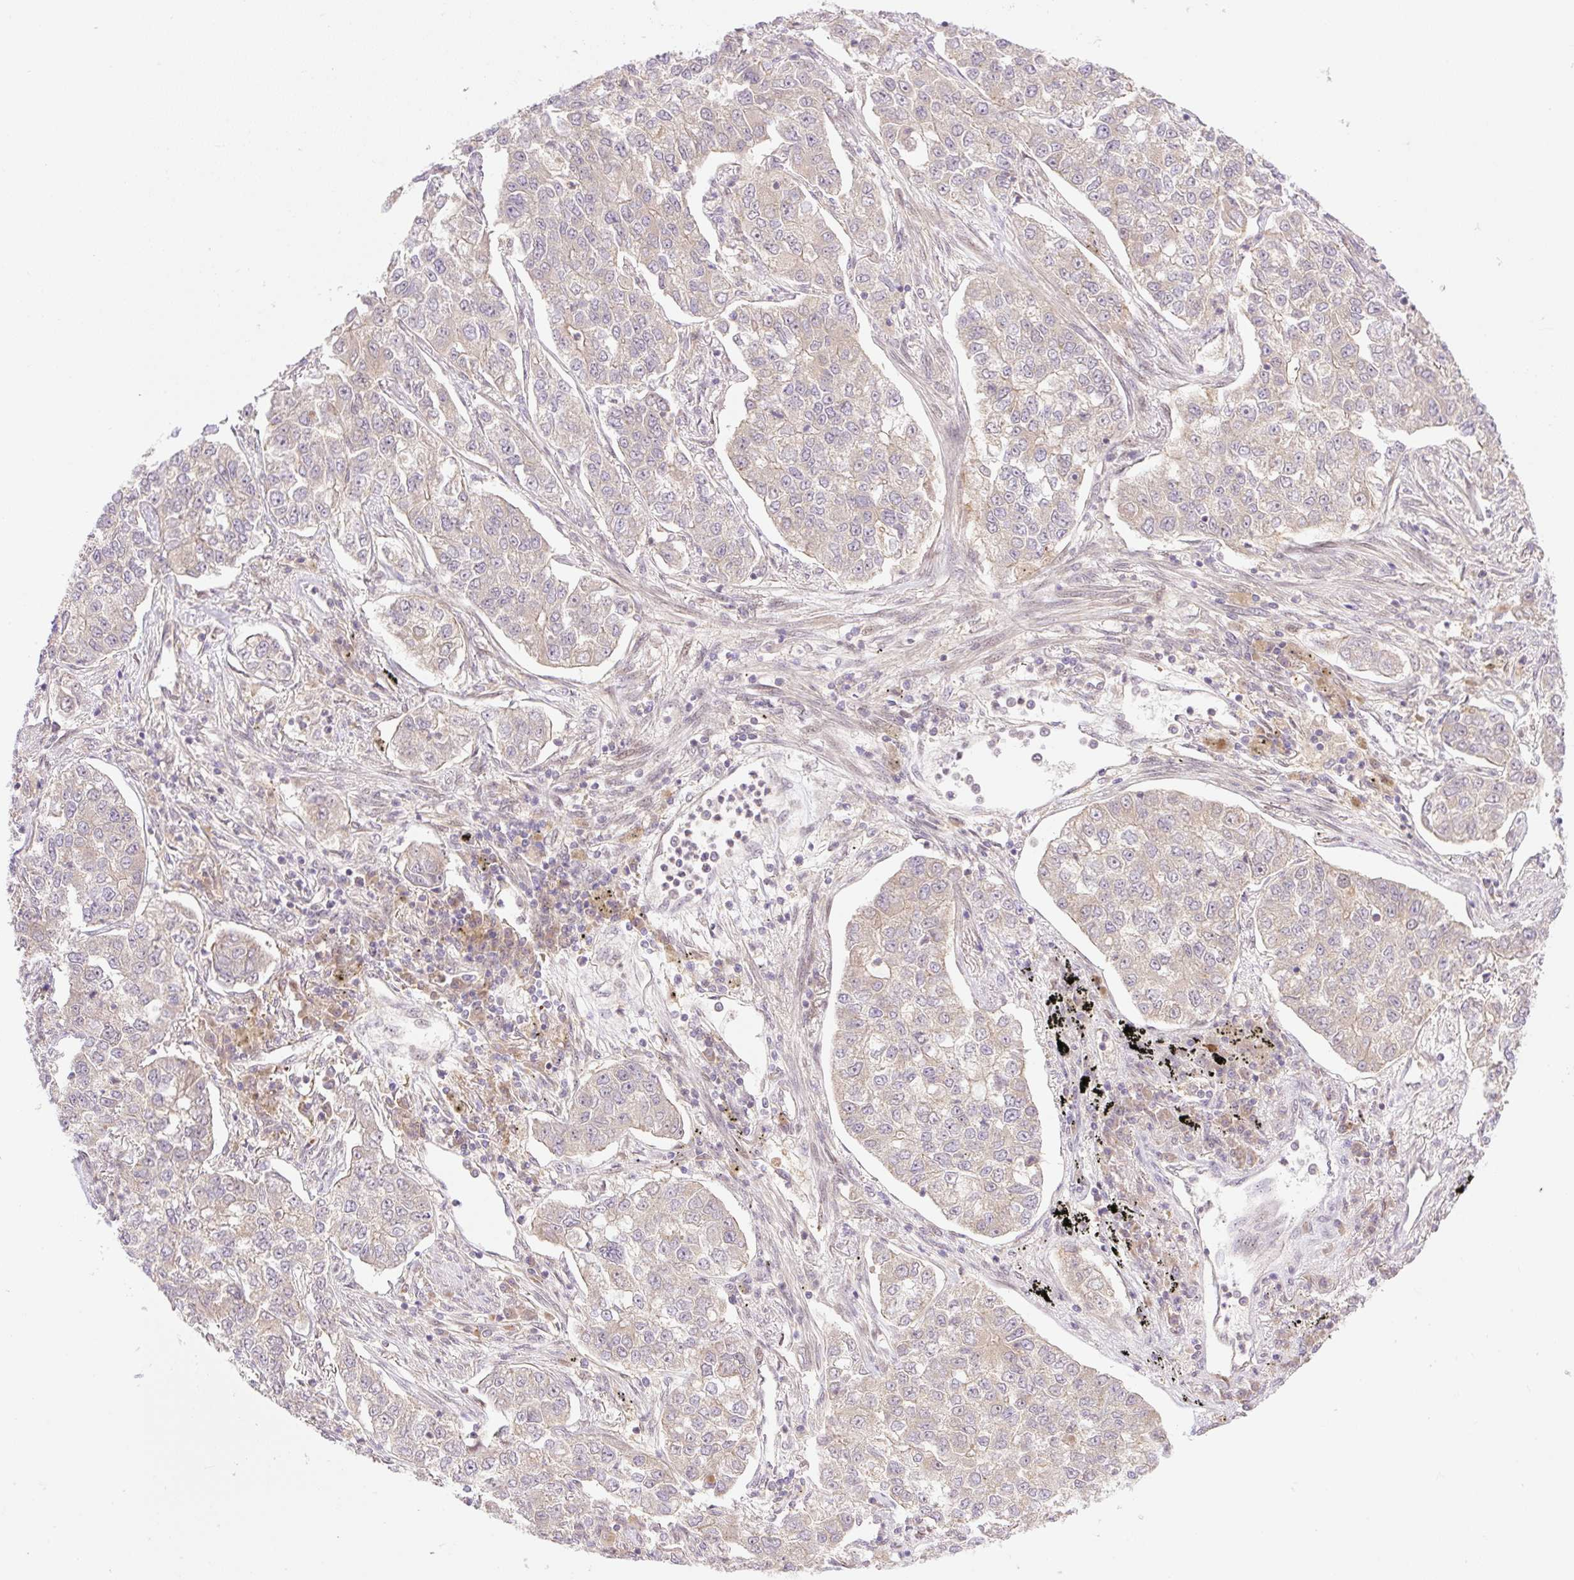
{"staining": {"intensity": "weak", "quantity": "<25%", "location": "cytoplasmic/membranous"}, "tissue": "lung cancer", "cell_type": "Tumor cells", "image_type": "cancer", "snomed": [{"axis": "morphology", "description": "Adenocarcinoma, NOS"}, {"axis": "topography", "description": "Lung"}], "caption": "There is no significant expression in tumor cells of lung cancer.", "gene": "VPS25", "patient": {"sex": "male", "age": 49}}